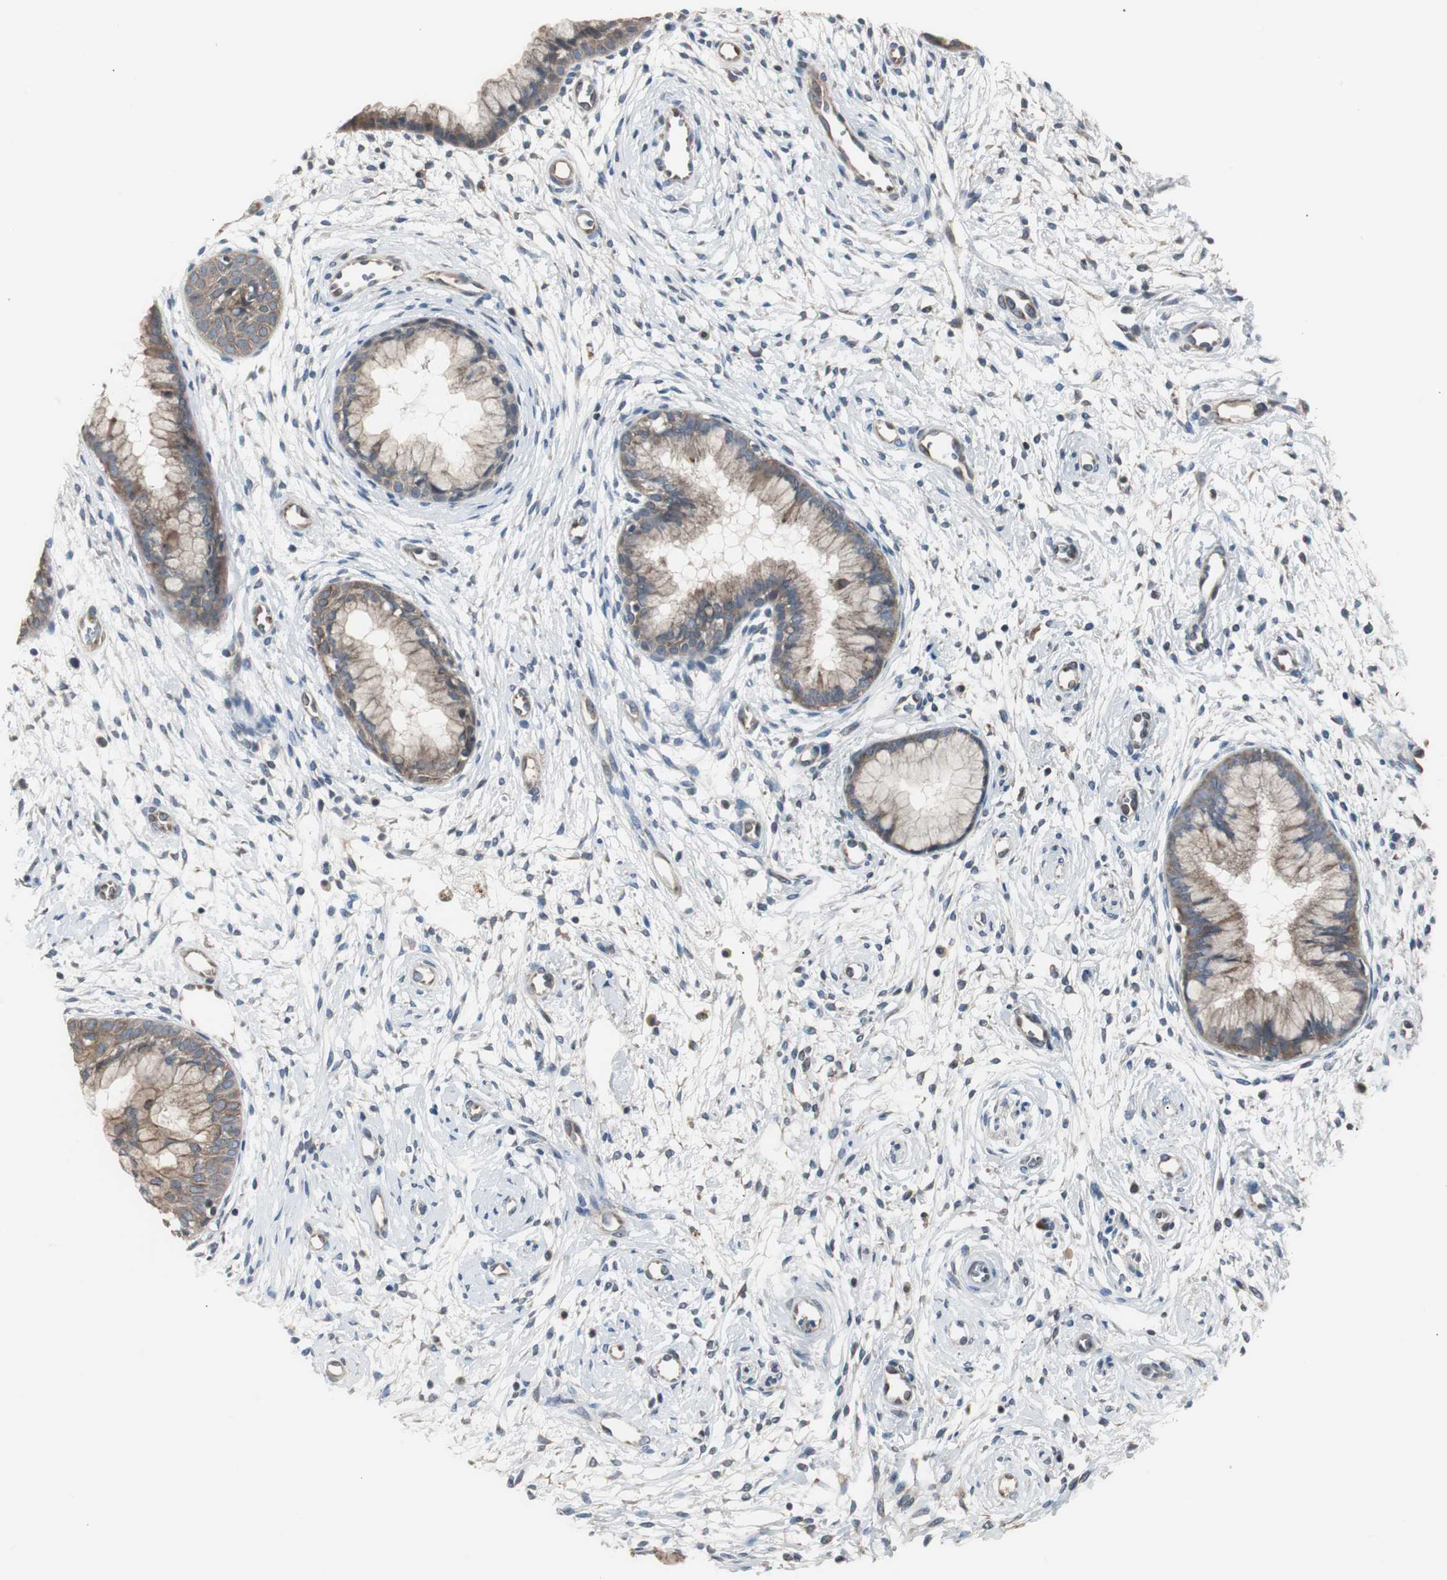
{"staining": {"intensity": "weak", "quantity": ">75%", "location": "cytoplasmic/membranous"}, "tissue": "cervix", "cell_type": "Glandular cells", "image_type": "normal", "snomed": [{"axis": "morphology", "description": "Normal tissue, NOS"}, {"axis": "topography", "description": "Cervix"}], "caption": "The immunohistochemical stain shows weak cytoplasmic/membranous staining in glandular cells of unremarkable cervix.", "gene": "ZMPSTE24", "patient": {"sex": "female", "age": 39}}